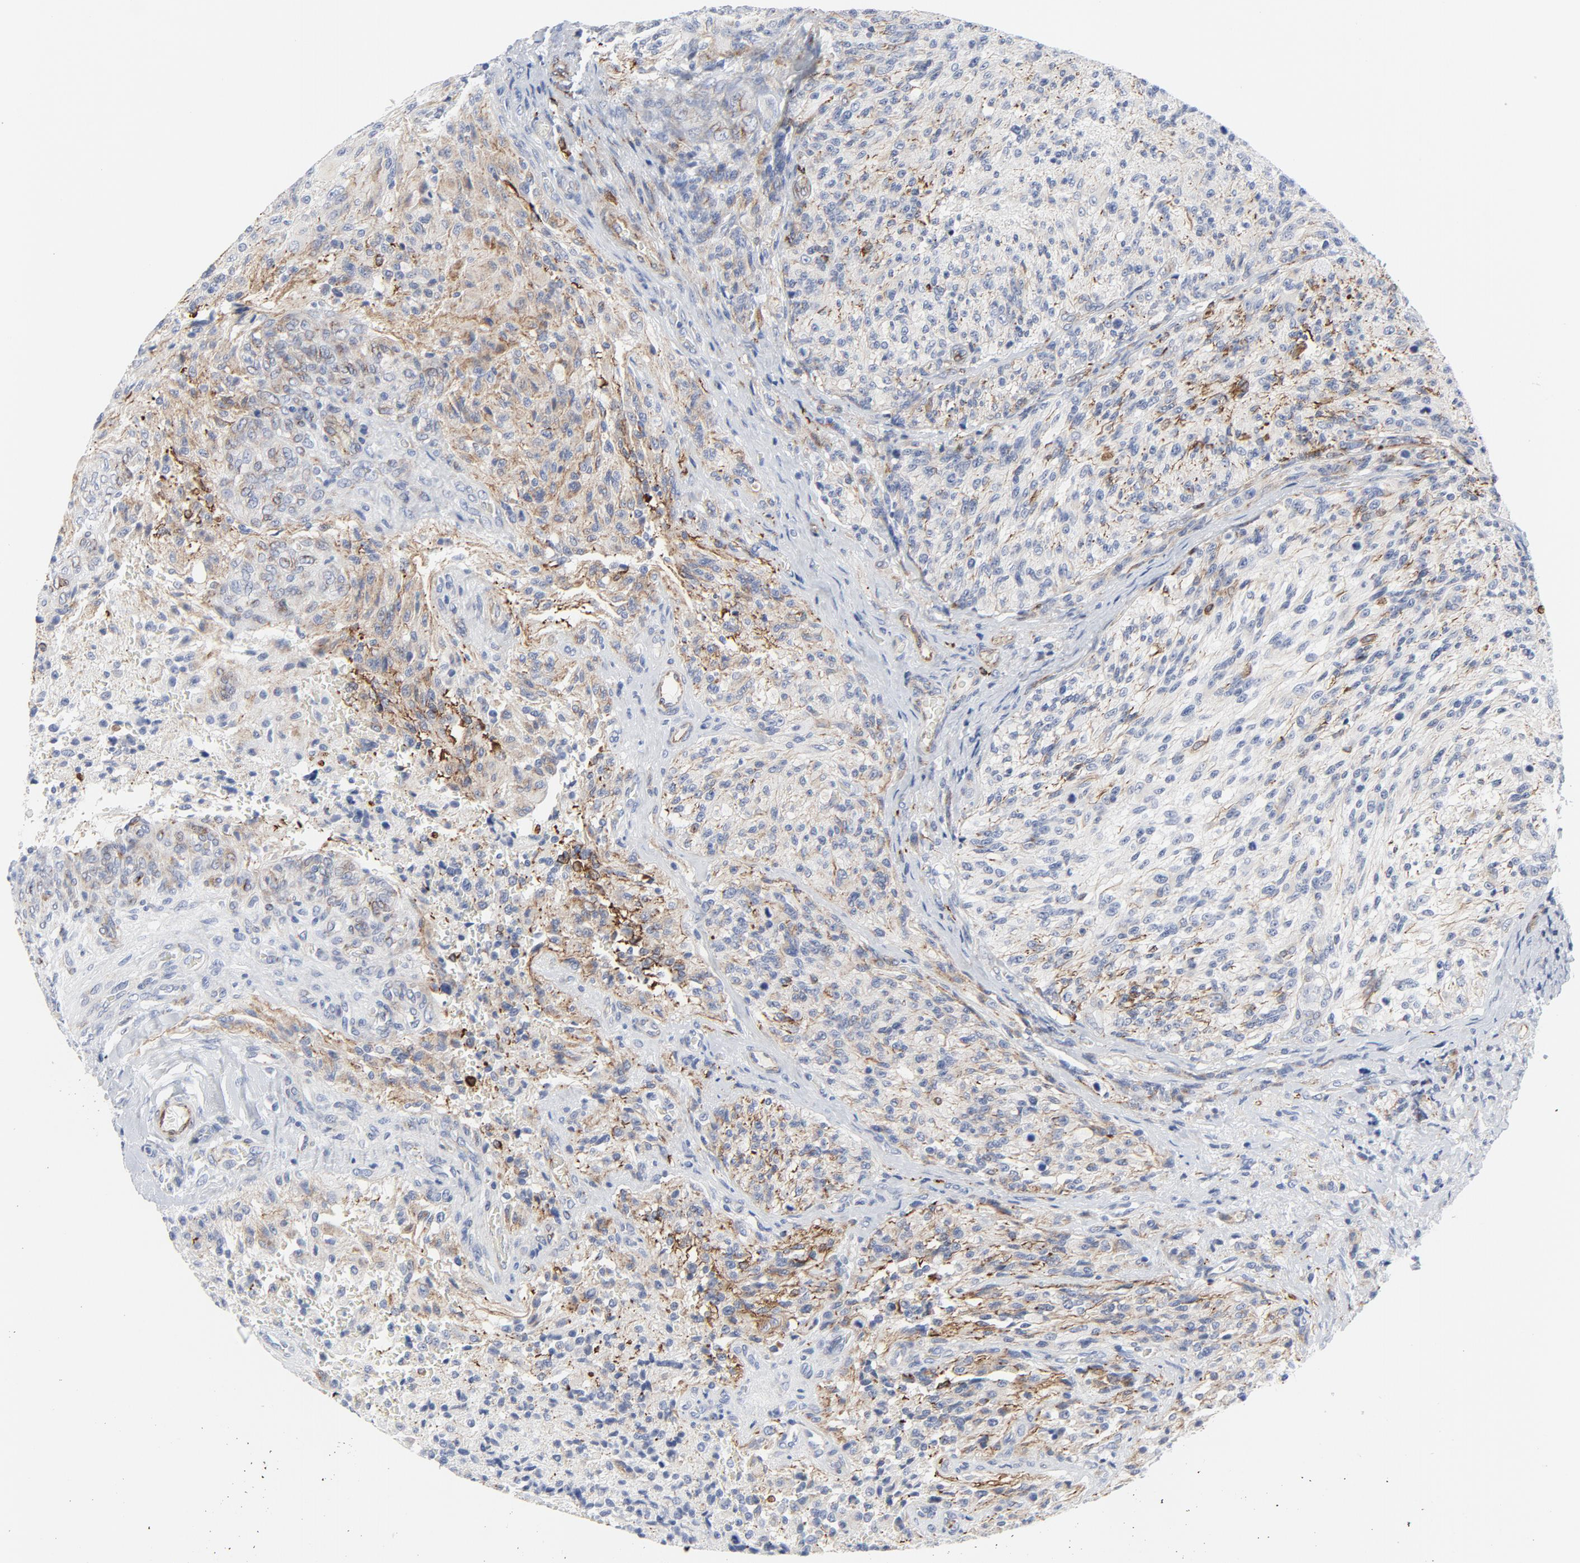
{"staining": {"intensity": "weak", "quantity": "<25%", "location": "cytoplasmic/membranous"}, "tissue": "glioma", "cell_type": "Tumor cells", "image_type": "cancer", "snomed": [{"axis": "morphology", "description": "Normal tissue, NOS"}, {"axis": "morphology", "description": "Glioma, malignant, High grade"}, {"axis": "topography", "description": "Cerebral cortex"}], "caption": "There is no significant expression in tumor cells of glioma.", "gene": "TUBB1", "patient": {"sex": "male", "age": 56}}